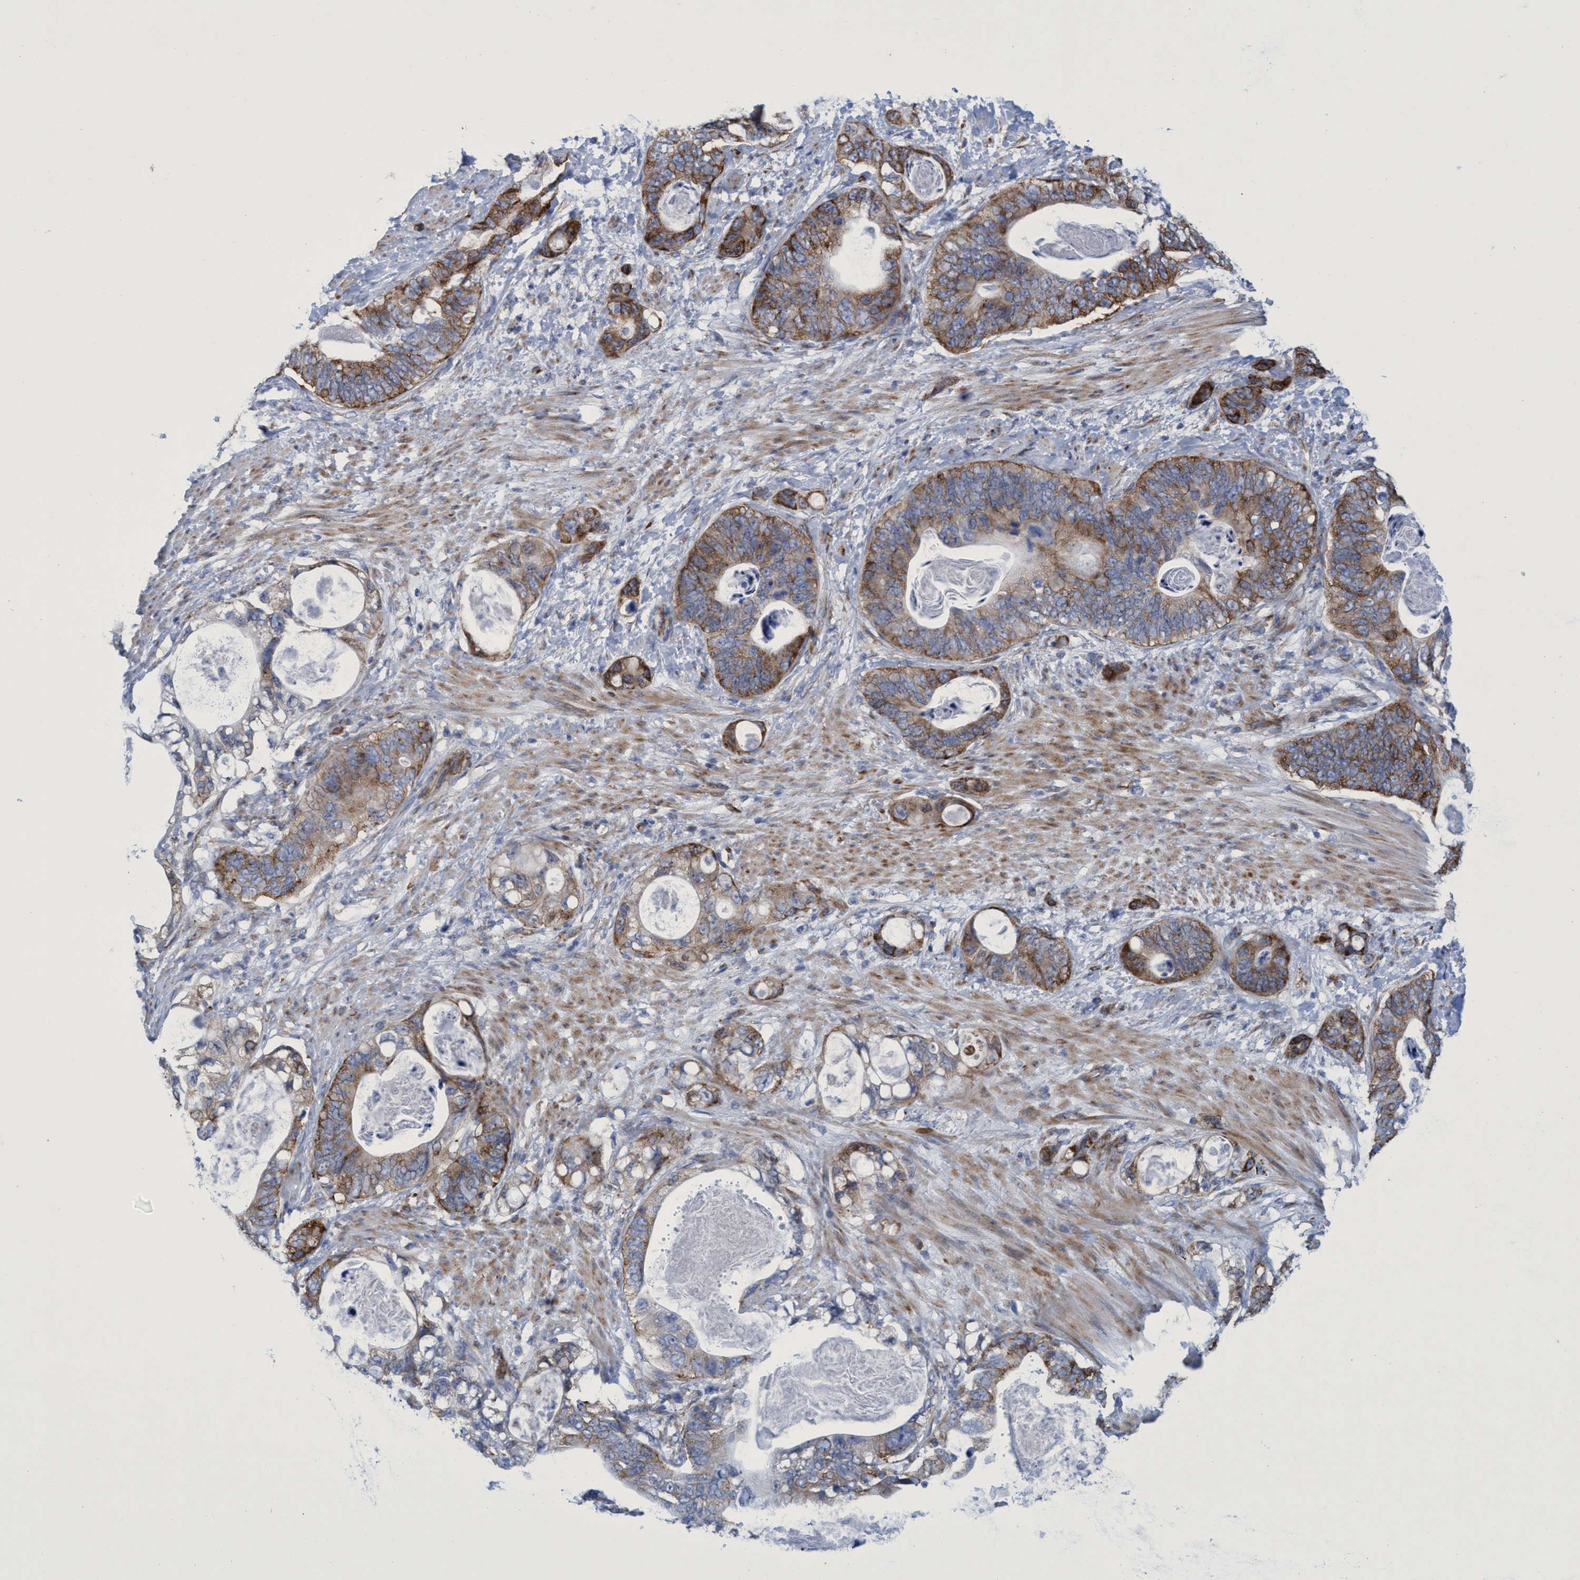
{"staining": {"intensity": "moderate", "quantity": ">75%", "location": "cytoplasmic/membranous"}, "tissue": "stomach cancer", "cell_type": "Tumor cells", "image_type": "cancer", "snomed": [{"axis": "morphology", "description": "Normal tissue, NOS"}, {"axis": "morphology", "description": "Adenocarcinoma, NOS"}, {"axis": "topography", "description": "Stomach"}], "caption": "Immunohistochemistry micrograph of neoplastic tissue: adenocarcinoma (stomach) stained using immunohistochemistry exhibits medium levels of moderate protein expression localized specifically in the cytoplasmic/membranous of tumor cells, appearing as a cytoplasmic/membranous brown color.", "gene": "R3HCC1", "patient": {"sex": "female", "age": 89}}